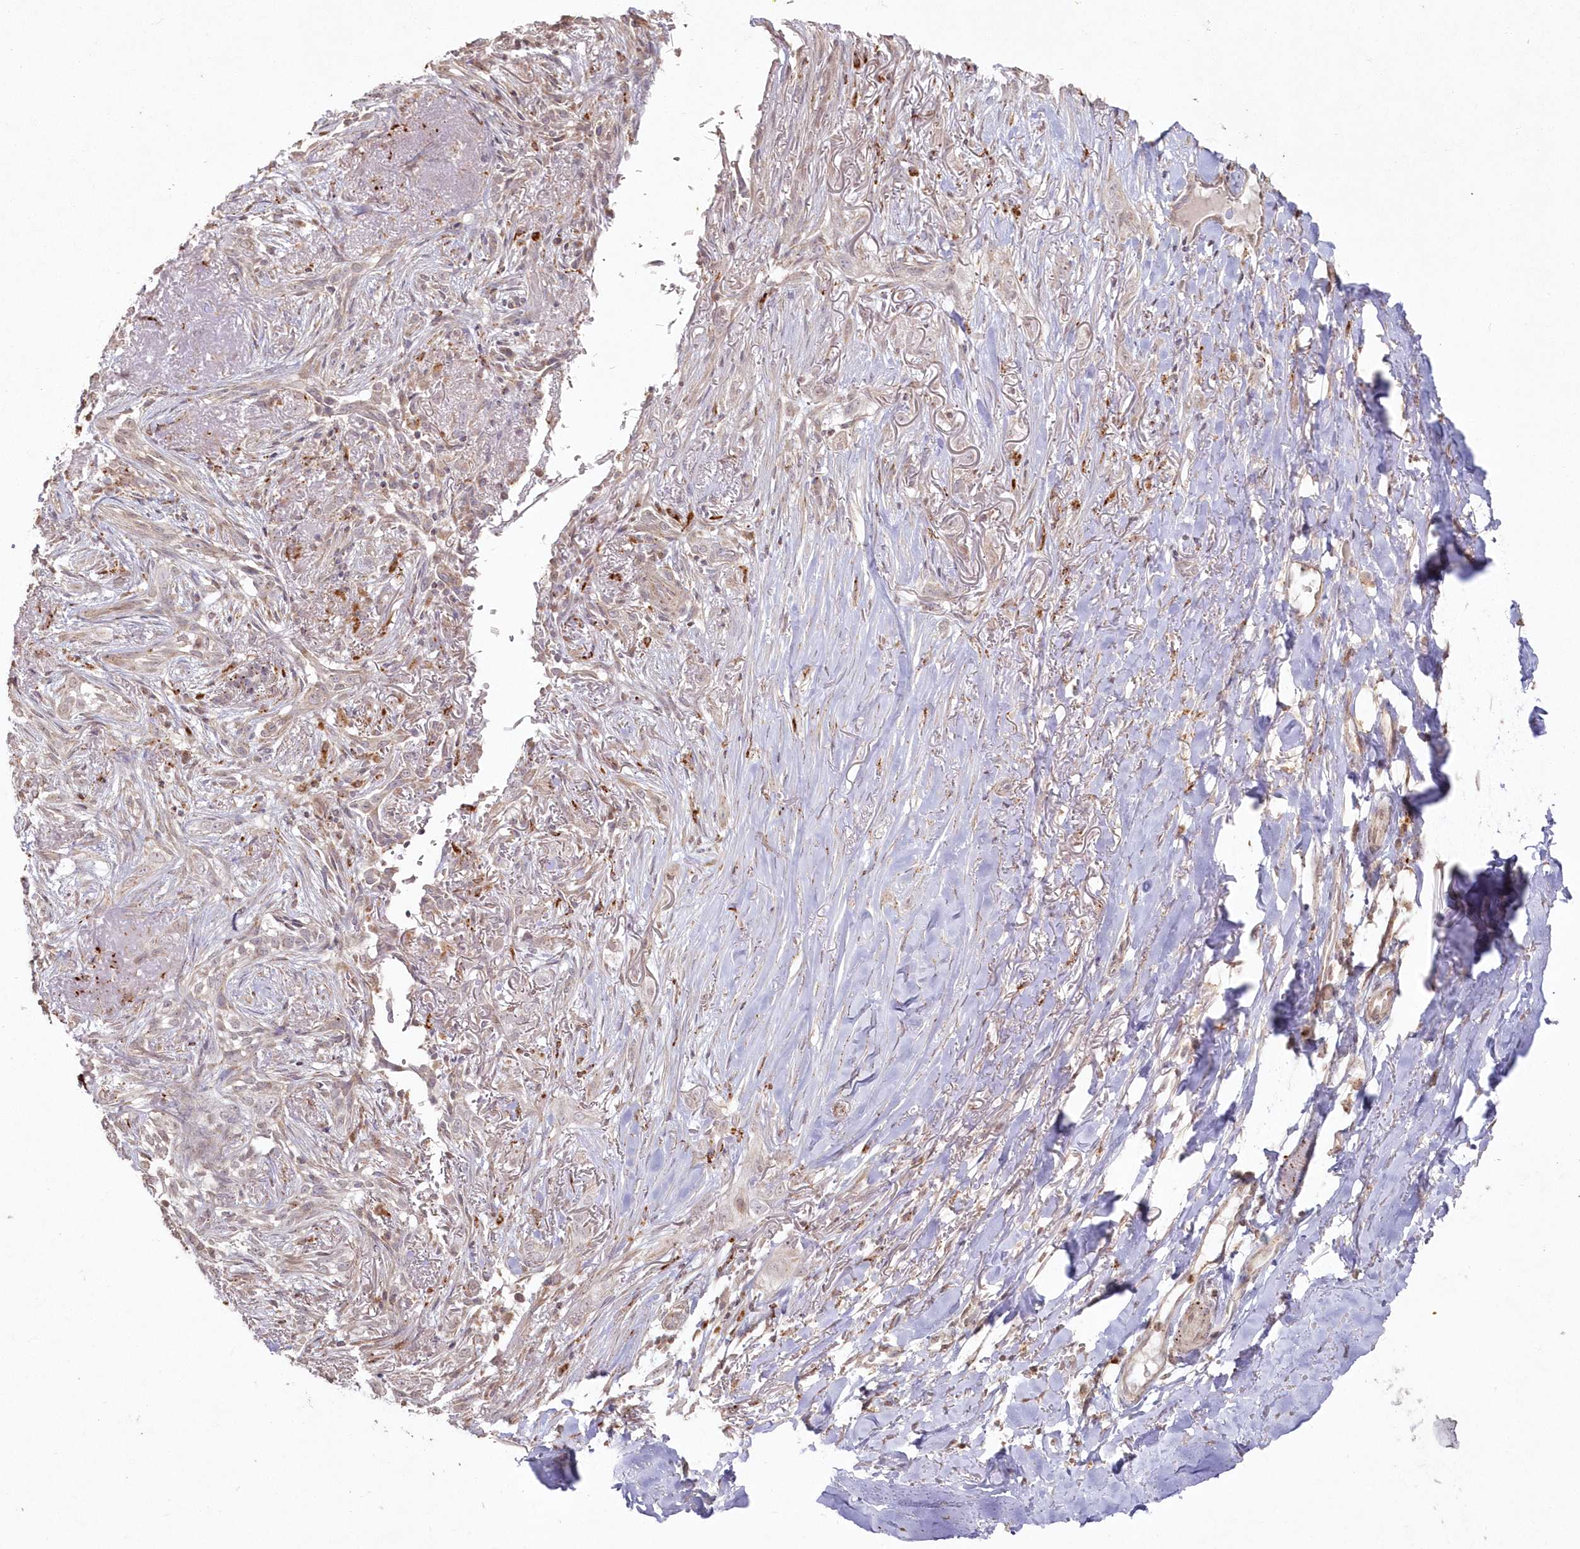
{"staining": {"intensity": "weak", "quantity": ">75%", "location": "cytoplasmic/membranous"}, "tissue": "adipose tissue", "cell_type": "Adipocytes", "image_type": "normal", "snomed": [{"axis": "morphology", "description": "Normal tissue, NOS"}, {"axis": "morphology", "description": "Basal cell carcinoma"}, {"axis": "topography", "description": "Skin"}], "caption": "The immunohistochemical stain shows weak cytoplasmic/membranous staining in adipocytes of unremarkable adipose tissue. The protein of interest is shown in brown color, while the nuclei are stained blue.", "gene": "ARSB", "patient": {"sex": "female", "age": 89}}